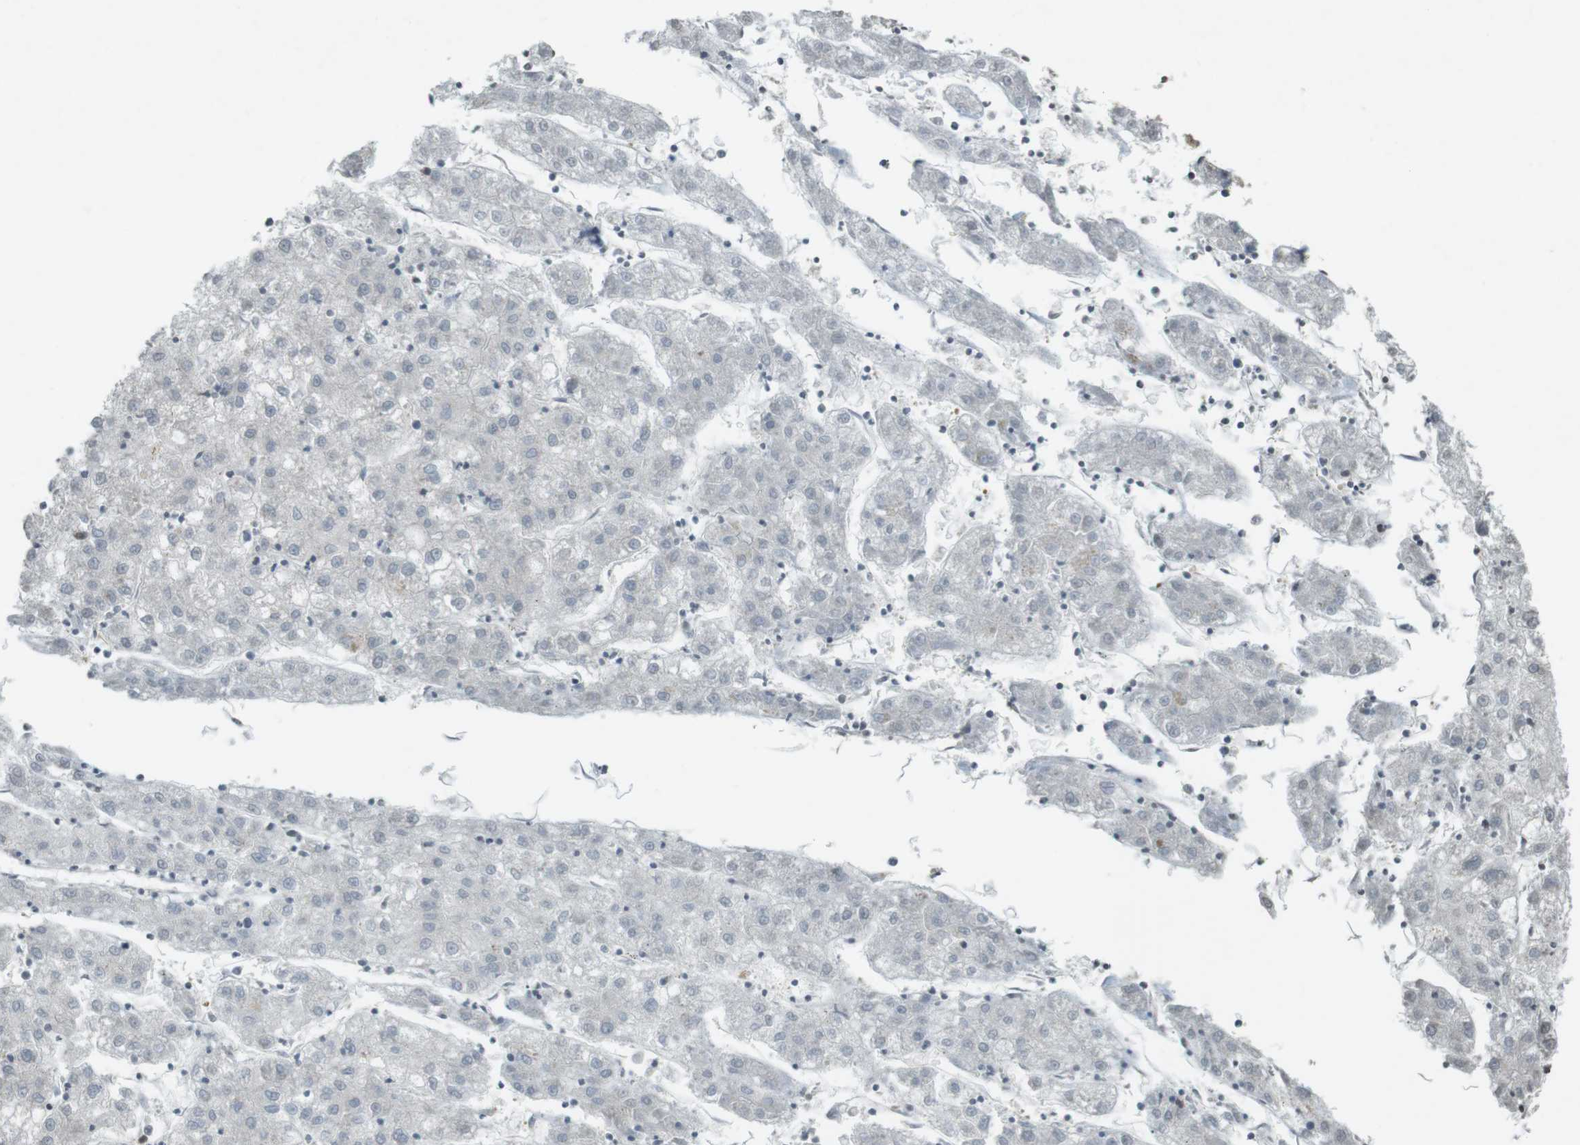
{"staining": {"intensity": "negative", "quantity": "none", "location": "none"}, "tissue": "liver cancer", "cell_type": "Tumor cells", "image_type": "cancer", "snomed": [{"axis": "morphology", "description": "Carcinoma, Hepatocellular, NOS"}, {"axis": "topography", "description": "Liver"}], "caption": "Protein analysis of liver cancer displays no significant positivity in tumor cells.", "gene": "KIF5B", "patient": {"sex": "male", "age": 72}}